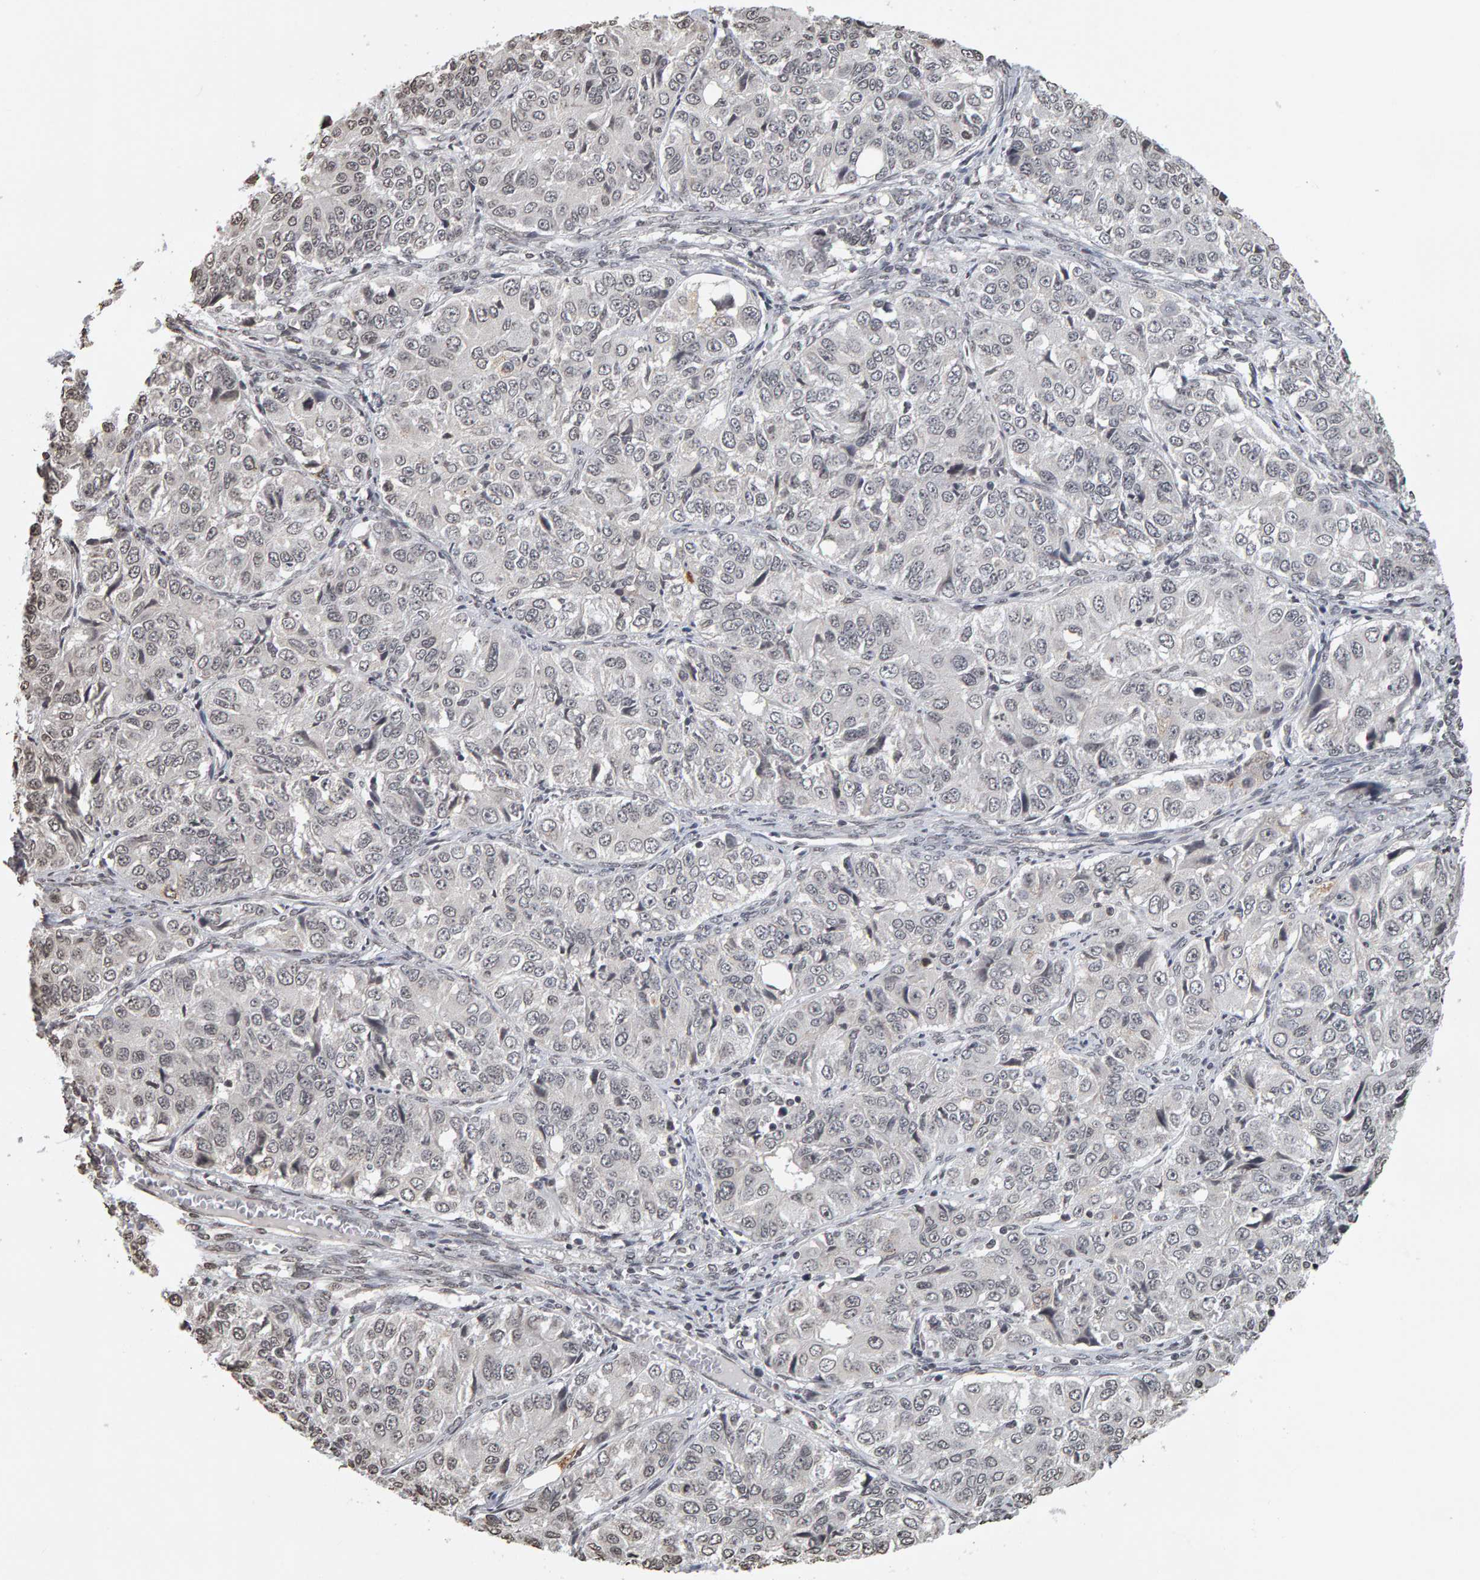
{"staining": {"intensity": "negative", "quantity": "none", "location": "none"}, "tissue": "ovarian cancer", "cell_type": "Tumor cells", "image_type": "cancer", "snomed": [{"axis": "morphology", "description": "Carcinoma, endometroid"}, {"axis": "topography", "description": "Ovary"}], "caption": "Endometroid carcinoma (ovarian) was stained to show a protein in brown. There is no significant positivity in tumor cells.", "gene": "AFF4", "patient": {"sex": "female", "age": 51}}